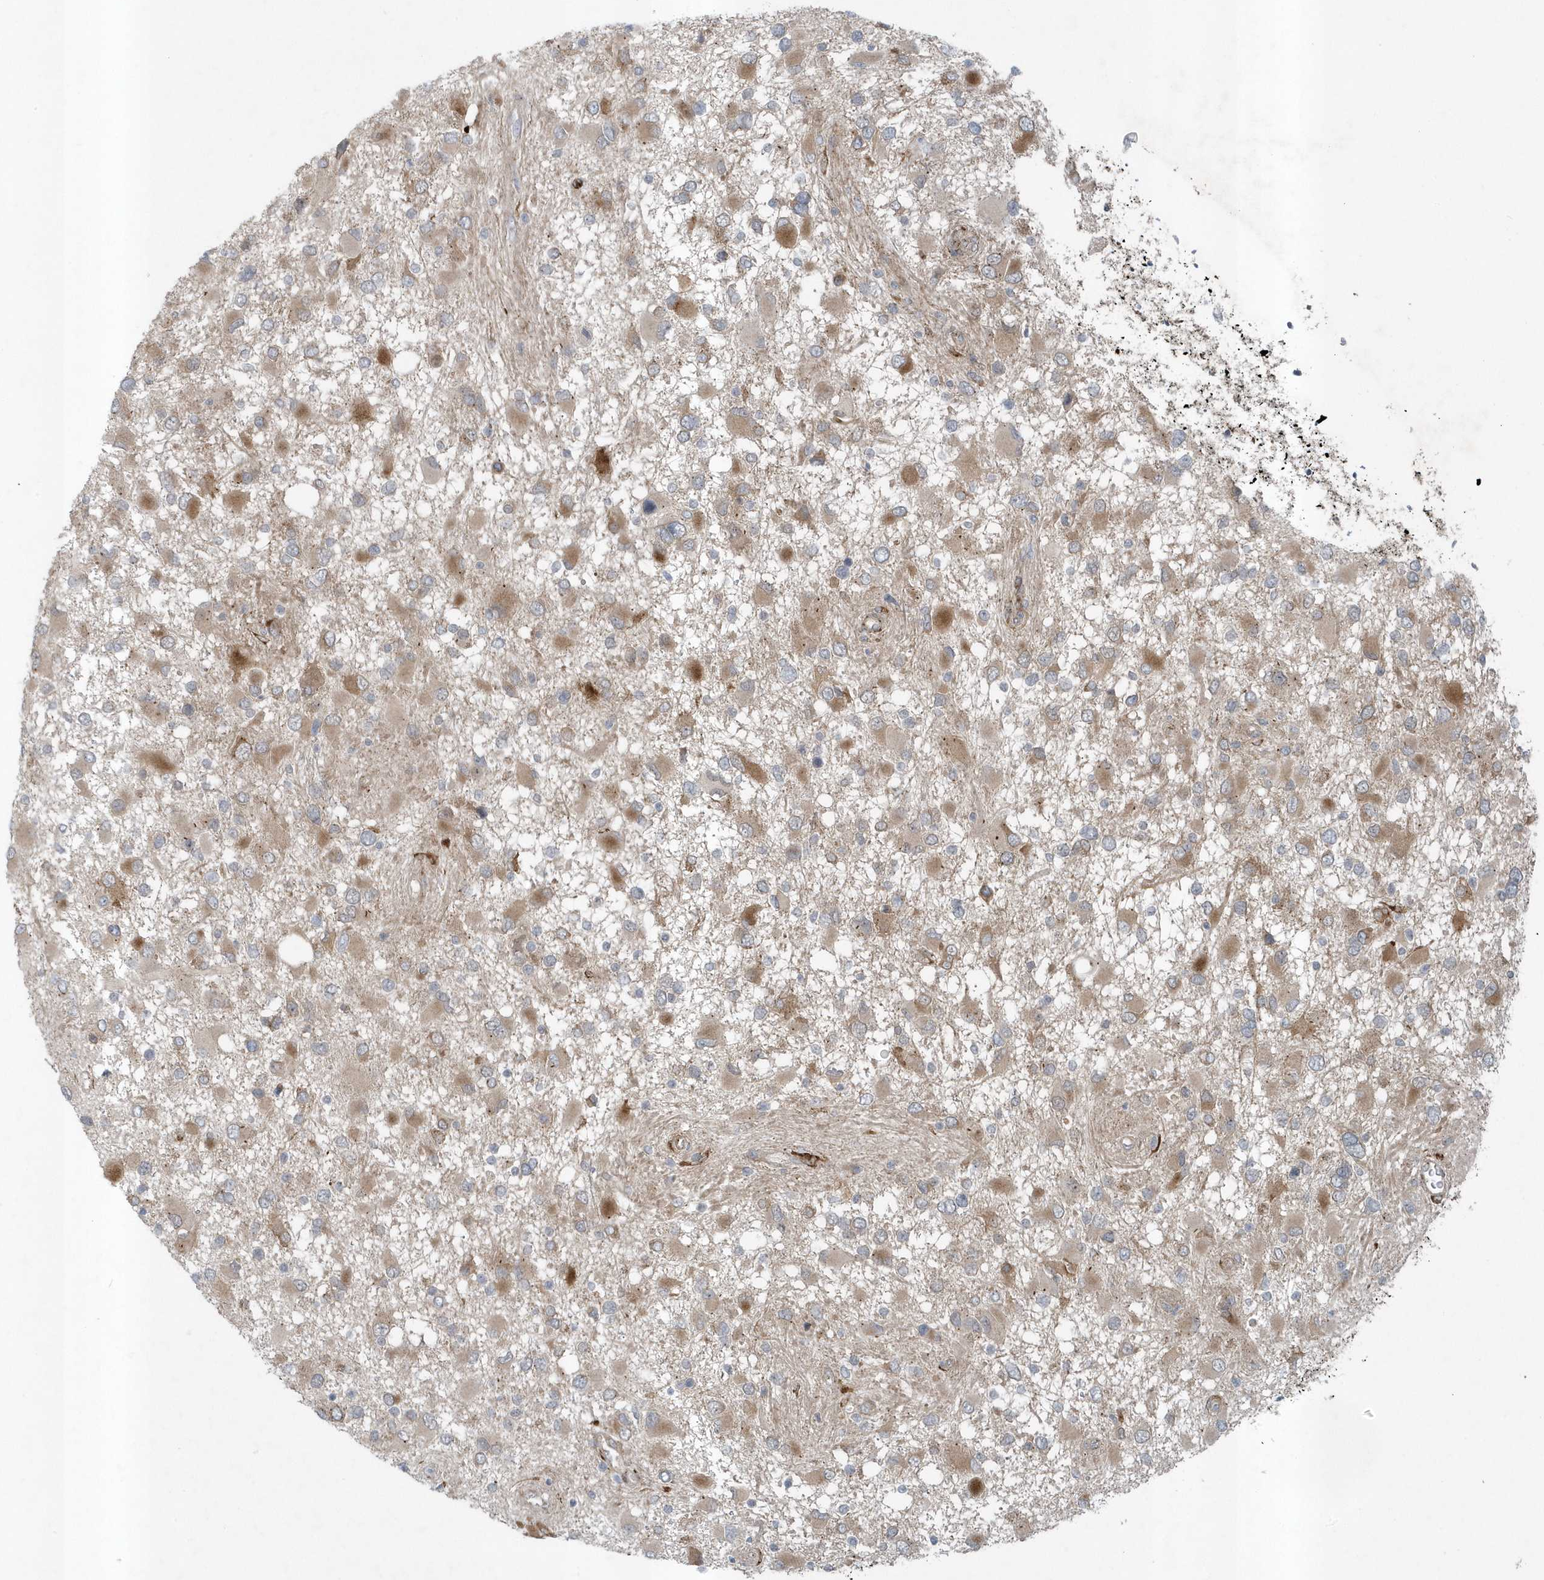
{"staining": {"intensity": "moderate", "quantity": "25%-75%", "location": "cytoplasmic/membranous"}, "tissue": "glioma", "cell_type": "Tumor cells", "image_type": "cancer", "snomed": [{"axis": "morphology", "description": "Glioma, malignant, High grade"}, {"axis": "topography", "description": "Brain"}], "caption": "Human glioma stained with a protein marker exhibits moderate staining in tumor cells.", "gene": "FAM98A", "patient": {"sex": "male", "age": 53}}